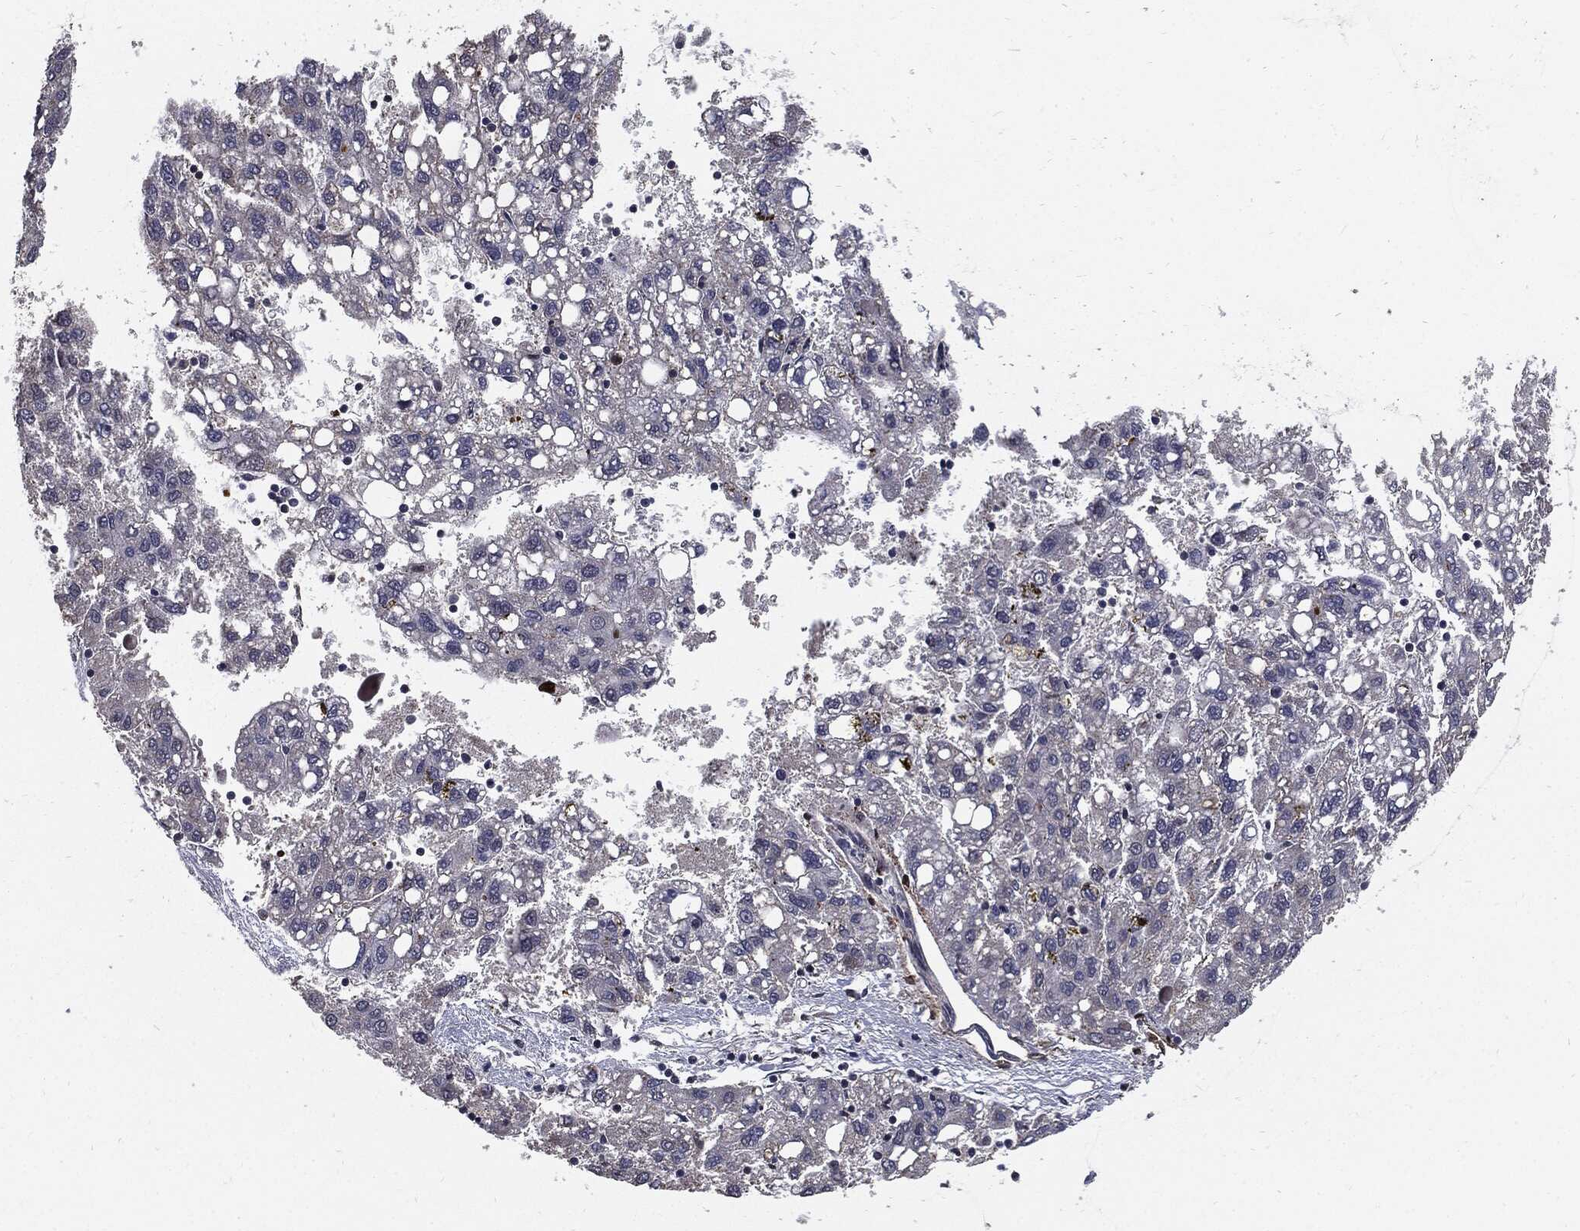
{"staining": {"intensity": "negative", "quantity": "none", "location": "none"}, "tissue": "liver cancer", "cell_type": "Tumor cells", "image_type": "cancer", "snomed": [{"axis": "morphology", "description": "Carcinoma, Hepatocellular, NOS"}, {"axis": "topography", "description": "Liver"}], "caption": "Tumor cells show no significant protein positivity in liver cancer.", "gene": "PTPA", "patient": {"sex": "female", "age": 82}}